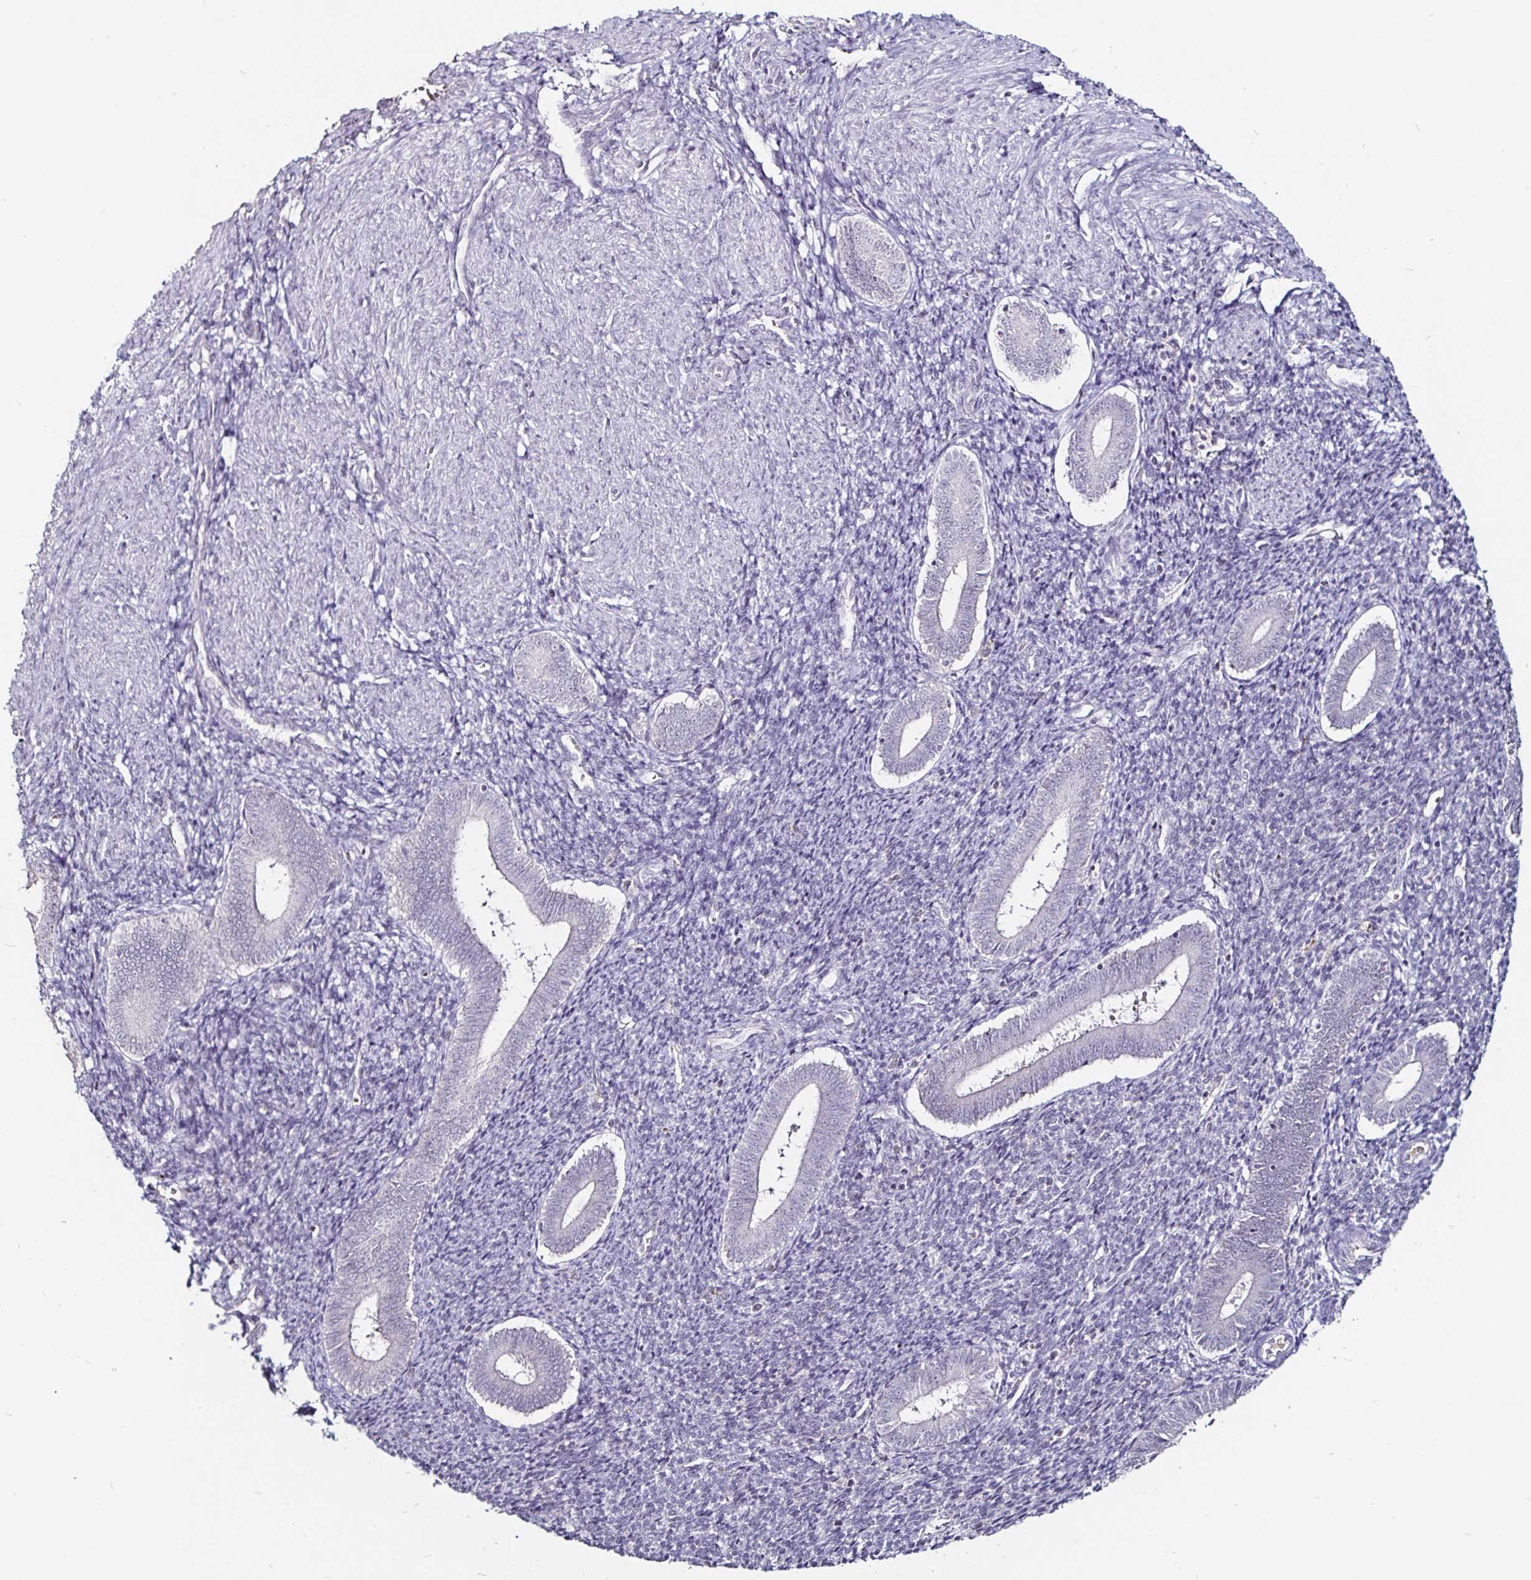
{"staining": {"intensity": "negative", "quantity": "none", "location": "none"}, "tissue": "endometrium", "cell_type": "Cells in endometrial stroma", "image_type": "normal", "snomed": [{"axis": "morphology", "description": "Normal tissue, NOS"}, {"axis": "topography", "description": "Endometrium"}], "caption": "There is no significant positivity in cells in endometrial stroma of endometrium. (DAB immunohistochemistry (IHC) with hematoxylin counter stain).", "gene": "FAIM2", "patient": {"sex": "female", "age": 25}}